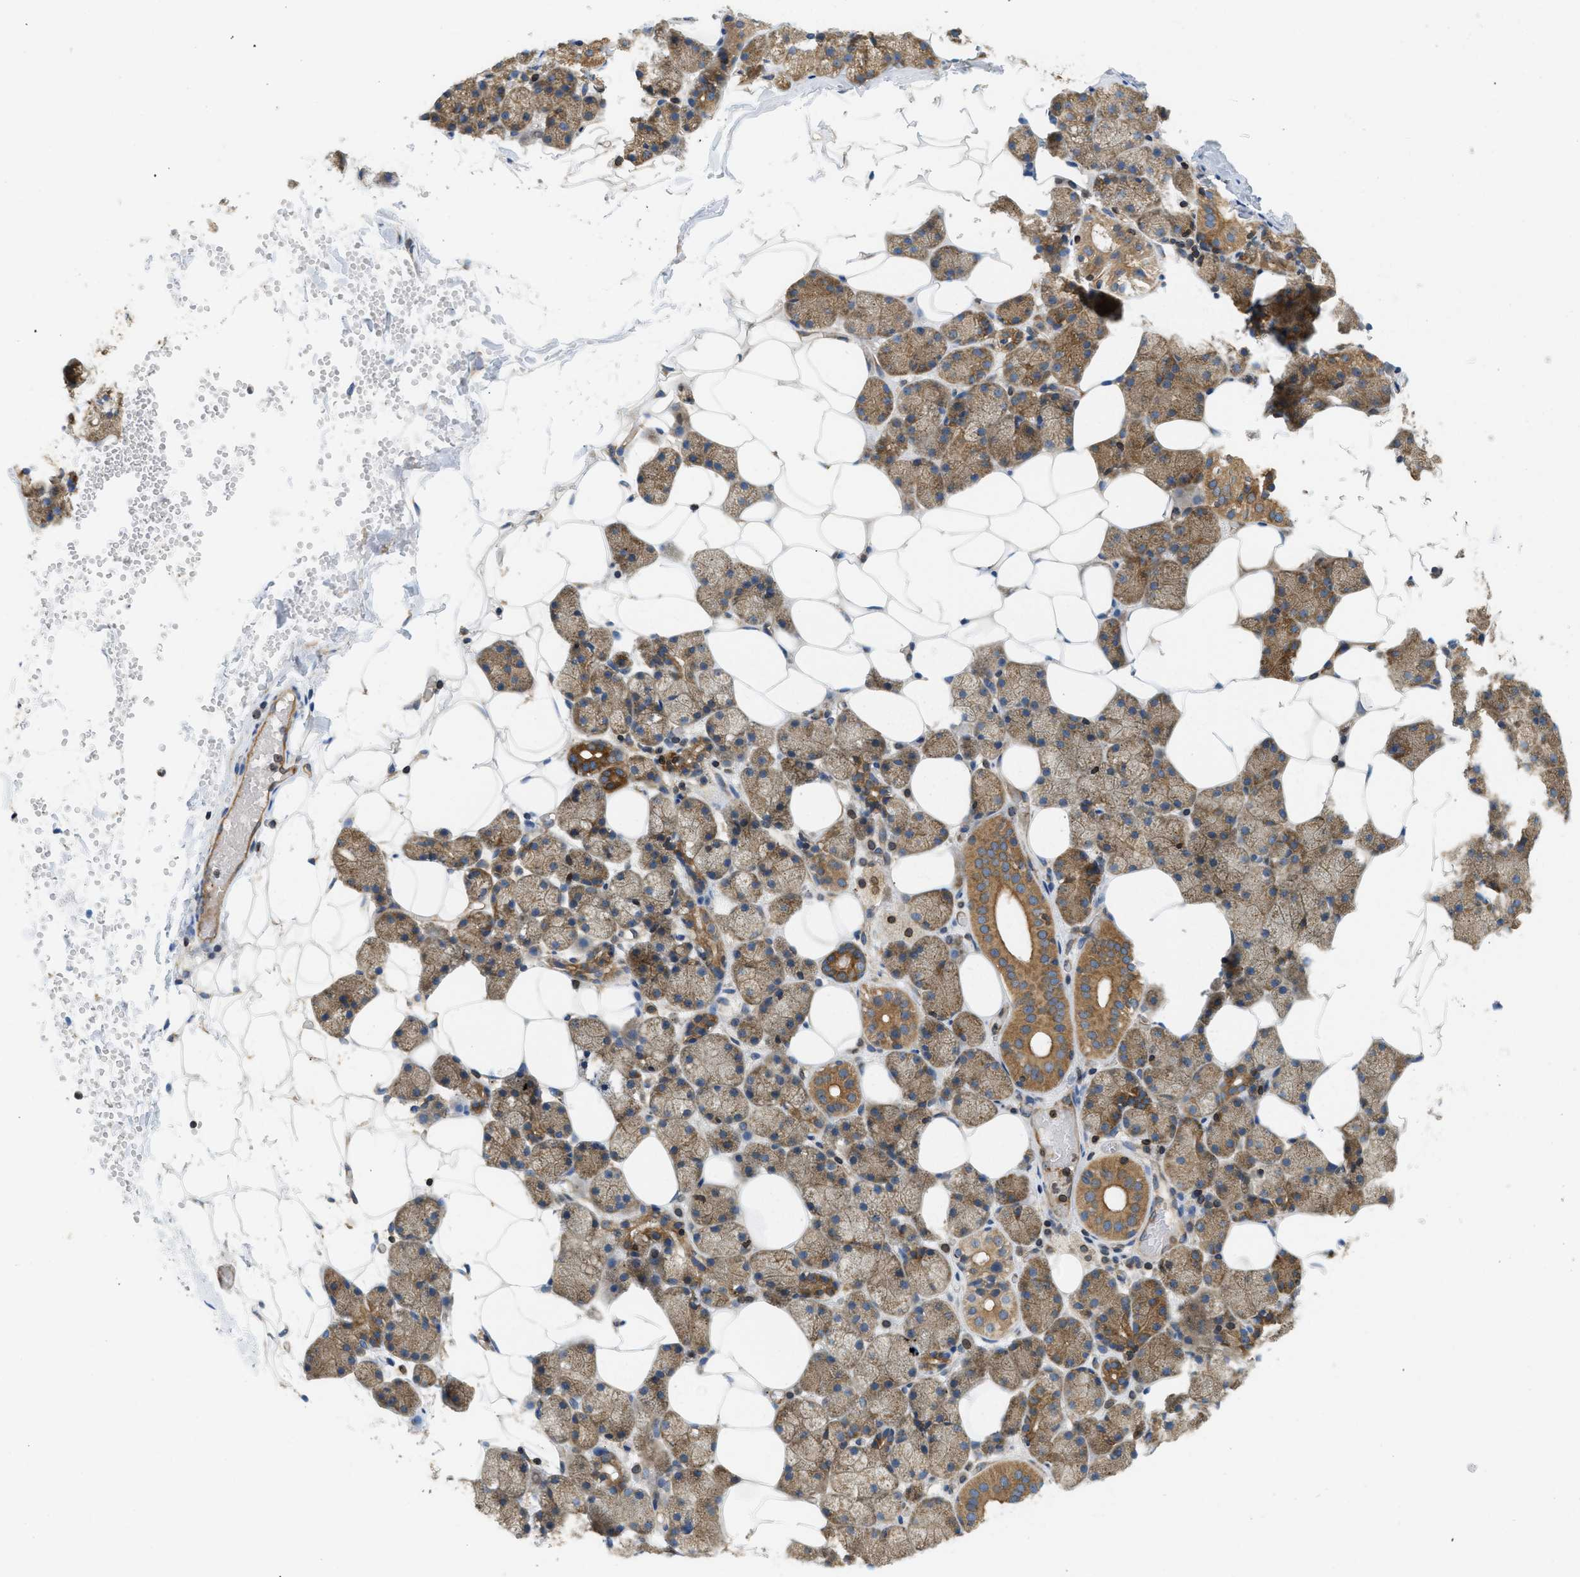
{"staining": {"intensity": "moderate", "quantity": "25%-75%", "location": "cytoplasmic/membranous"}, "tissue": "salivary gland", "cell_type": "Glandular cells", "image_type": "normal", "snomed": [{"axis": "morphology", "description": "Normal tissue, NOS"}, {"axis": "topography", "description": "Salivary gland"}], "caption": "An IHC image of unremarkable tissue is shown. Protein staining in brown shows moderate cytoplasmic/membranous positivity in salivary gland within glandular cells. (Stains: DAB (3,3'-diaminobenzidine) in brown, nuclei in blue, Microscopy: brightfield microscopy at high magnification).", "gene": "STRN", "patient": {"sex": "female", "age": 33}}